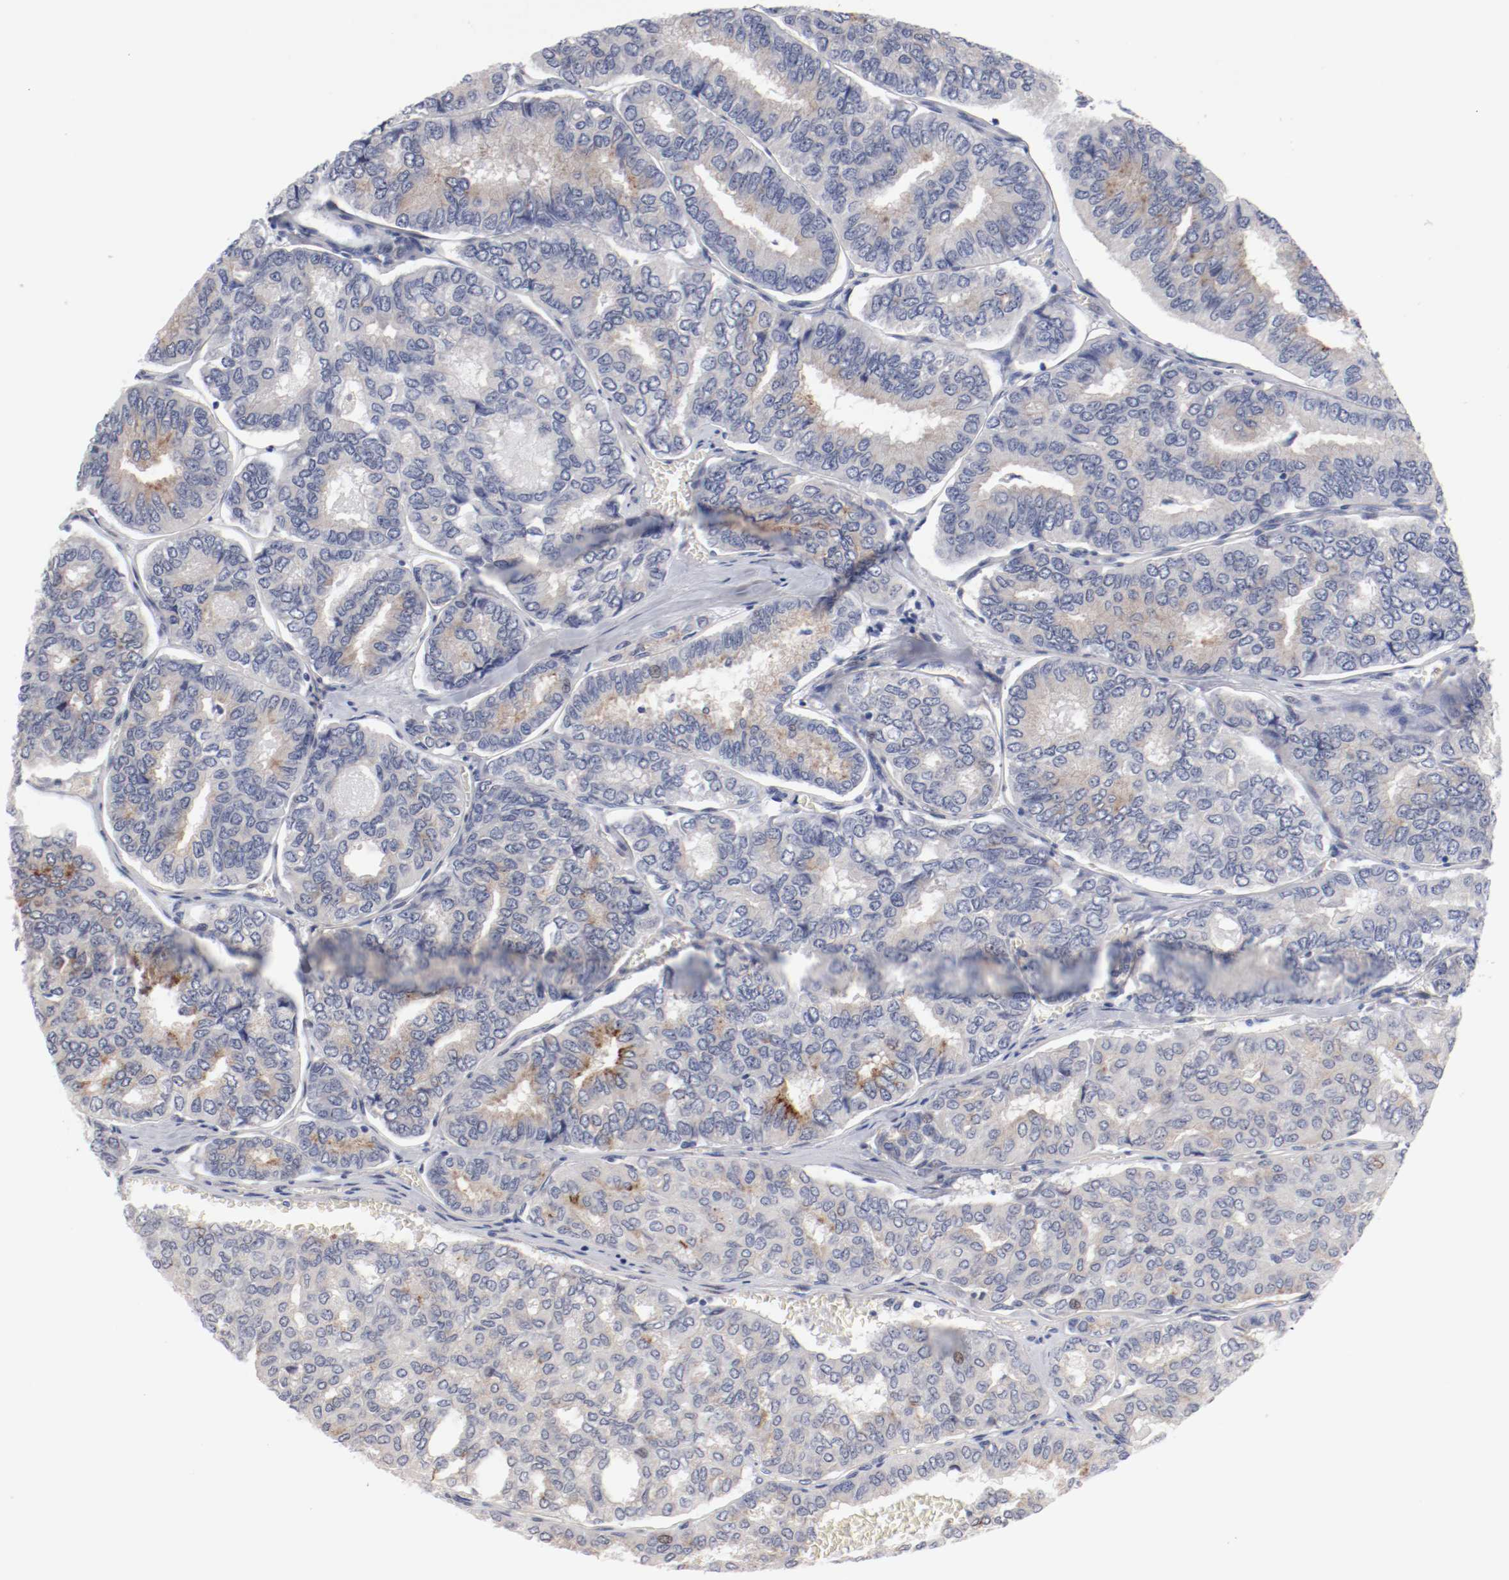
{"staining": {"intensity": "weak", "quantity": "25%-75%", "location": "cytoplasmic/membranous"}, "tissue": "thyroid cancer", "cell_type": "Tumor cells", "image_type": "cancer", "snomed": [{"axis": "morphology", "description": "Papillary adenocarcinoma, NOS"}, {"axis": "topography", "description": "Thyroid gland"}], "caption": "Weak cytoplasmic/membranous protein positivity is appreciated in approximately 25%-75% of tumor cells in thyroid cancer. Immunohistochemistry stains the protein of interest in brown and the nuclei are stained blue.", "gene": "GPR143", "patient": {"sex": "female", "age": 35}}